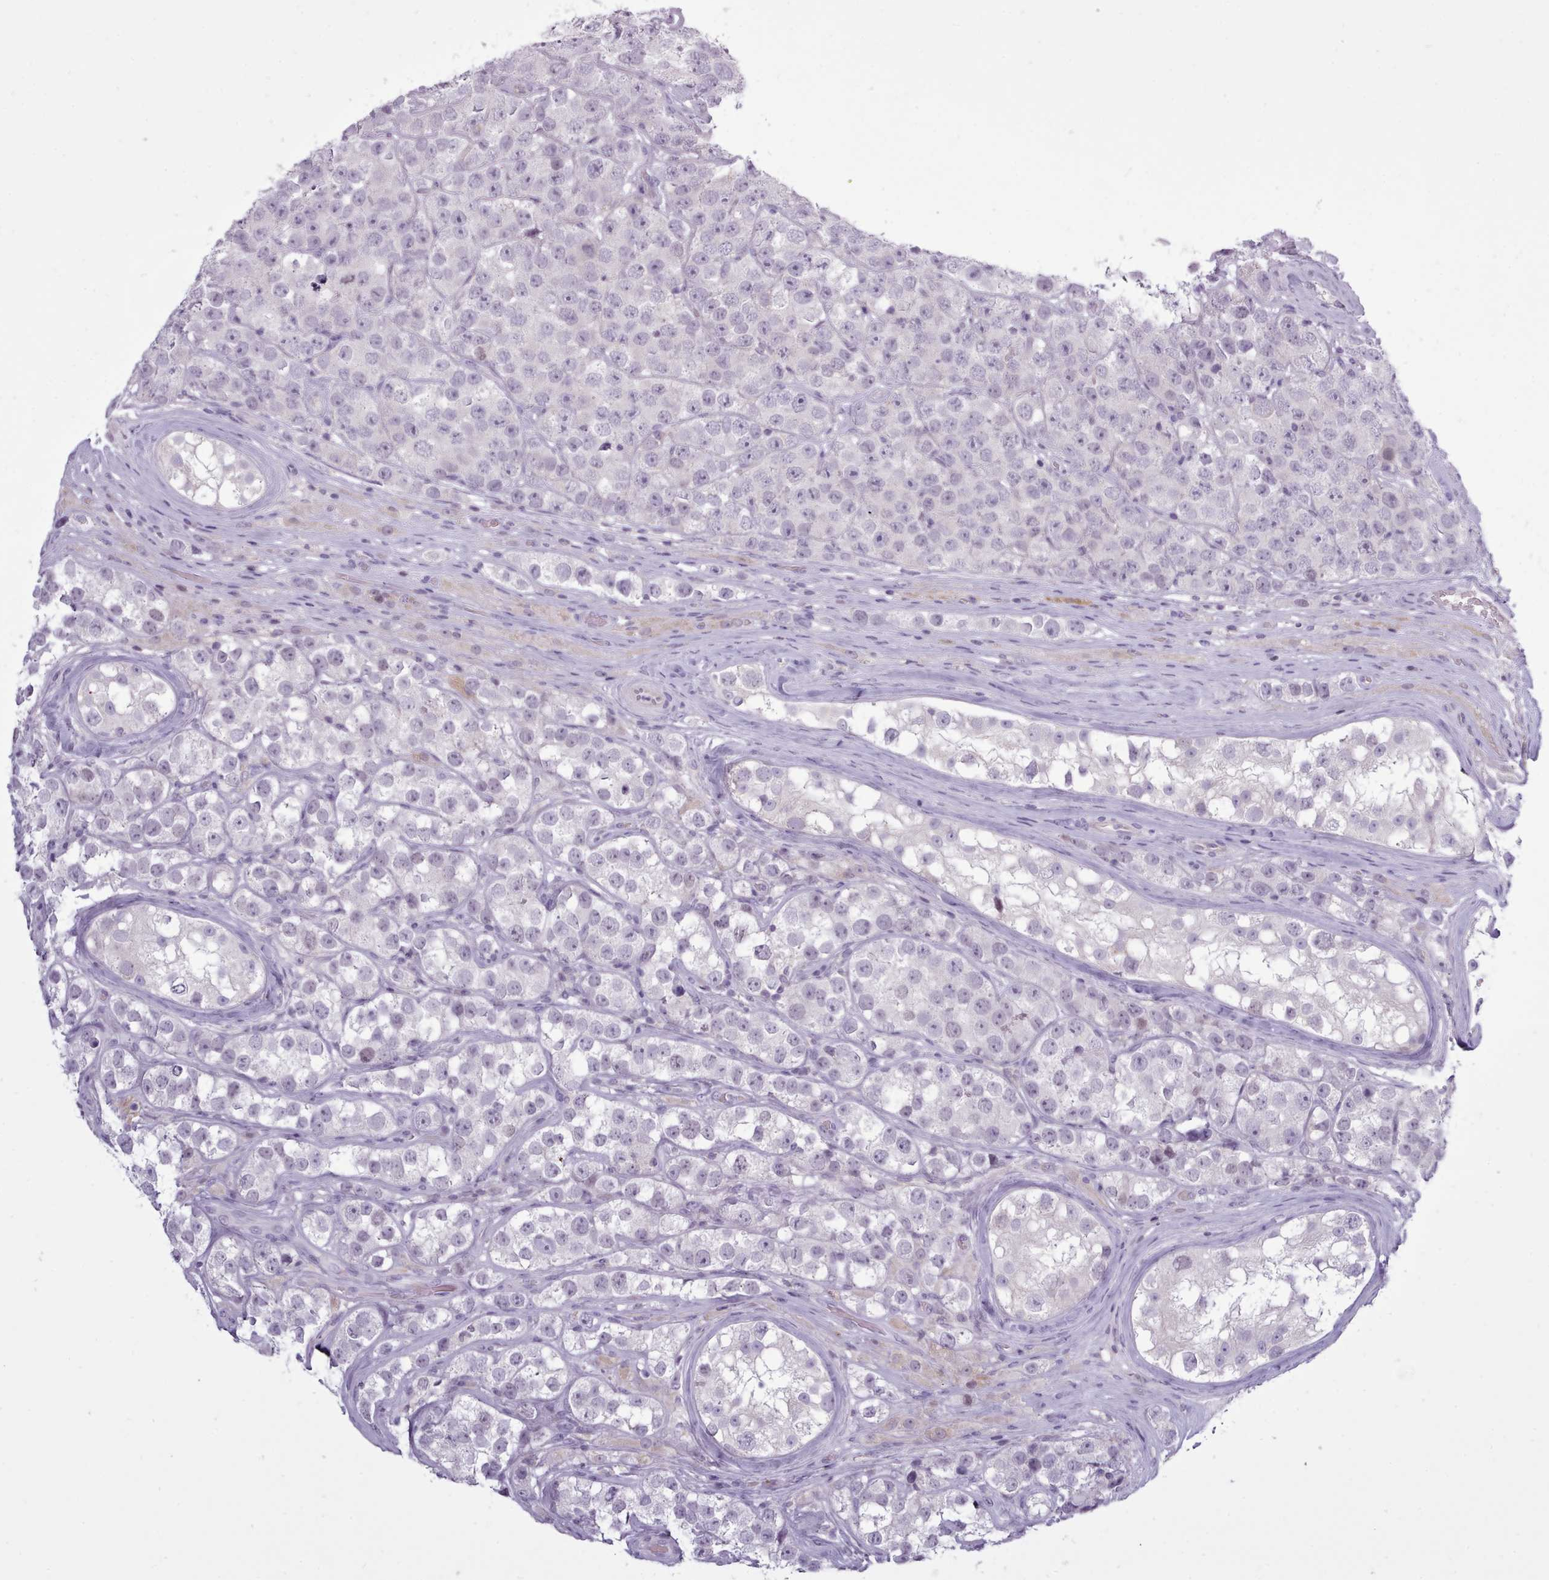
{"staining": {"intensity": "negative", "quantity": "none", "location": "none"}, "tissue": "testis cancer", "cell_type": "Tumor cells", "image_type": "cancer", "snomed": [{"axis": "morphology", "description": "Seminoma, NOS"}, {"axis": "topography", "description": "Testis"}], "caption": "DAB (3,3'-diaminobenzidine) immunohistochemical staining of human testis cancer (seminoma) reveals no significant positivity in tumor cells. The staining was performed using DAB to visualize the protein expression in brown, while the nuclei were stained in blue with hematoxylin (Magnification: 20x).", "gene": "BDKRB2", "patient": {"sex": "male", "age": 28}}